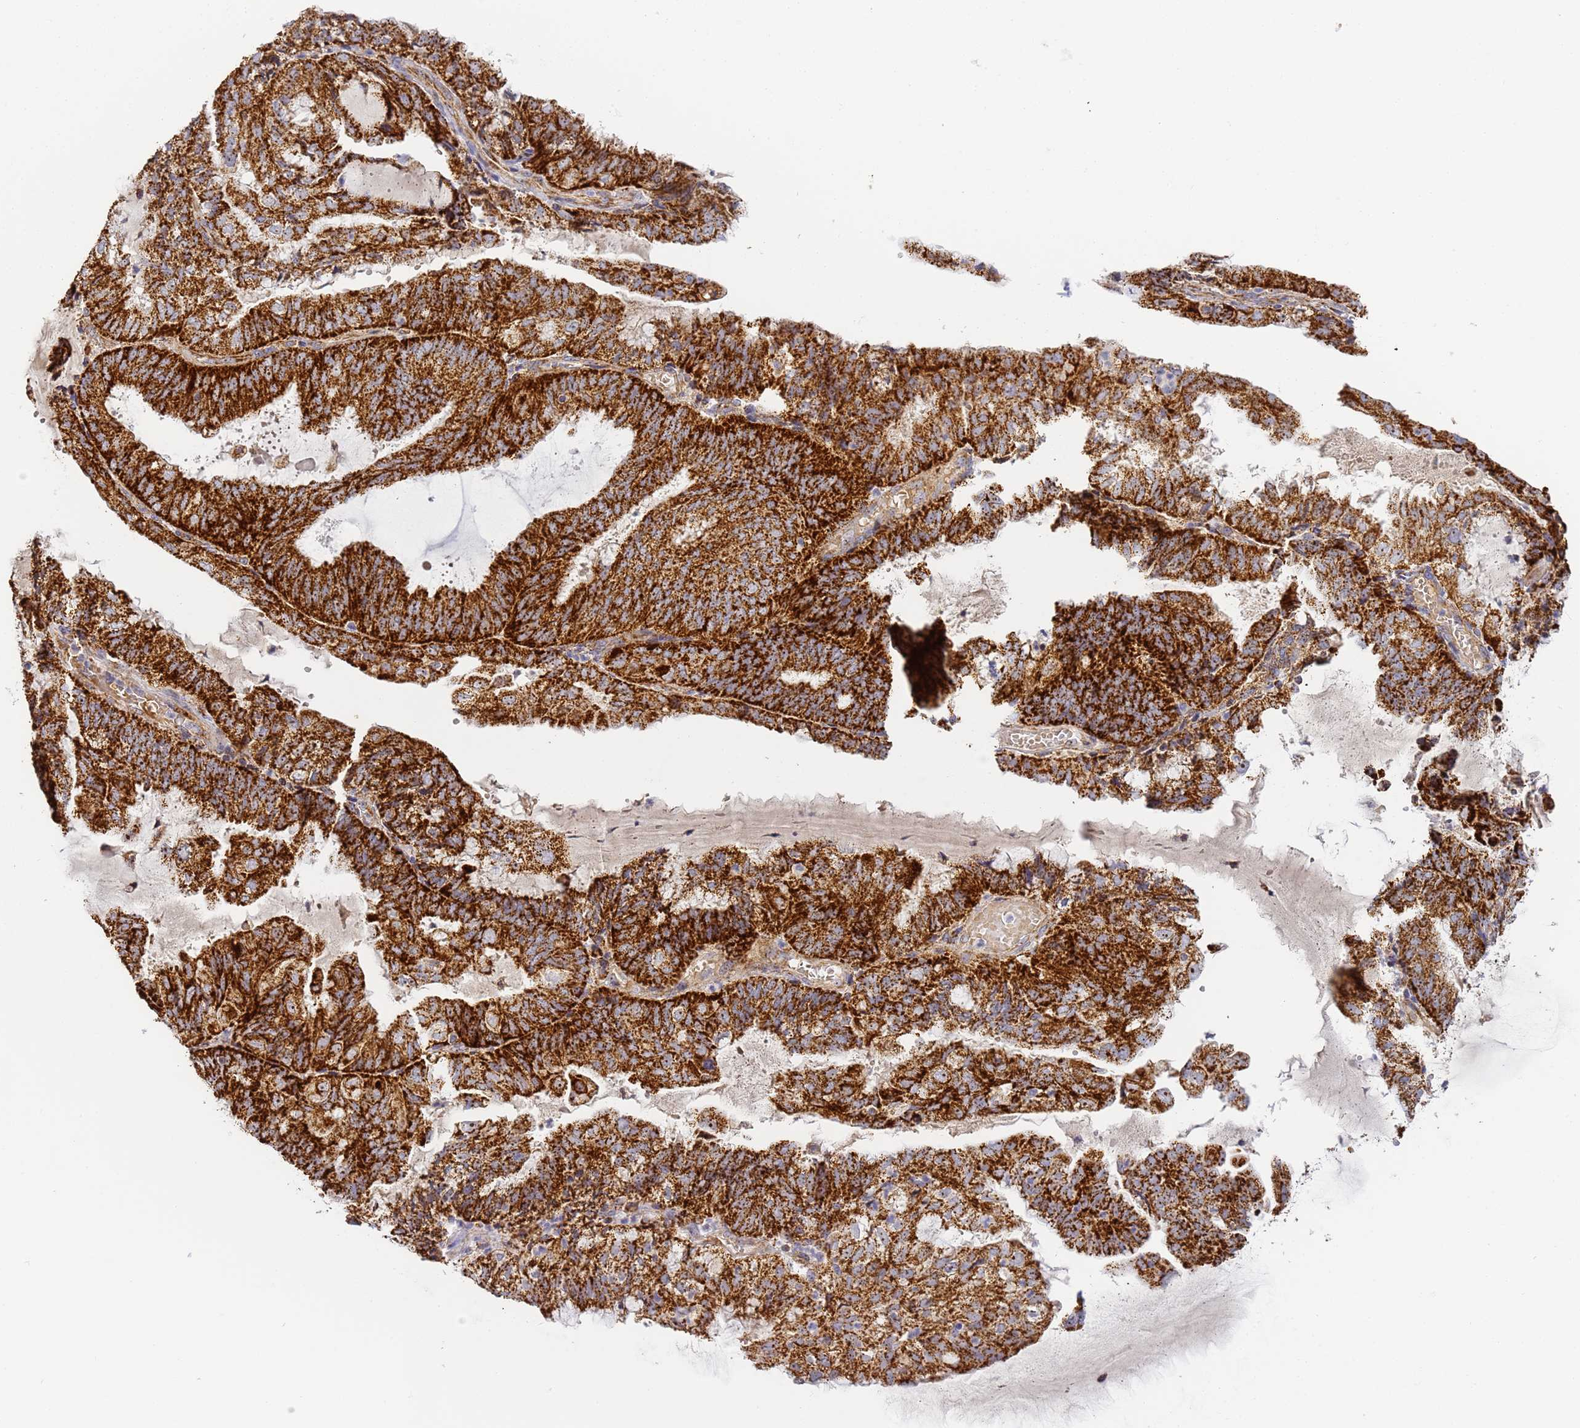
{"staining": {"intensity": "strong", "quantity": ">75%", "location": "cytoplasmic/membranous"}, "tissue": "endometrial cancer", "cell_type": "Tumor cells", "image_type": "cancer", "snomed": [{"axis": "morphology", "description": "Adenocarcinoma, NOS"}, {"axis": "topography", "description": "Endometrium"}], "caption": "Brown immunohistochemical staining in human endometrial adenocarcinoma demonstrates strong cytoplasmic/membranous positivity in approximately >75% of tumor cells. The staining was performed using DAB (3,3'-diaminobenzidine), with brown indicating positive protein expression. Nuclei are stained blue with hematoxylin.", "gene": "FRG2C", "patient": {"sex": "female", "age": 81}}